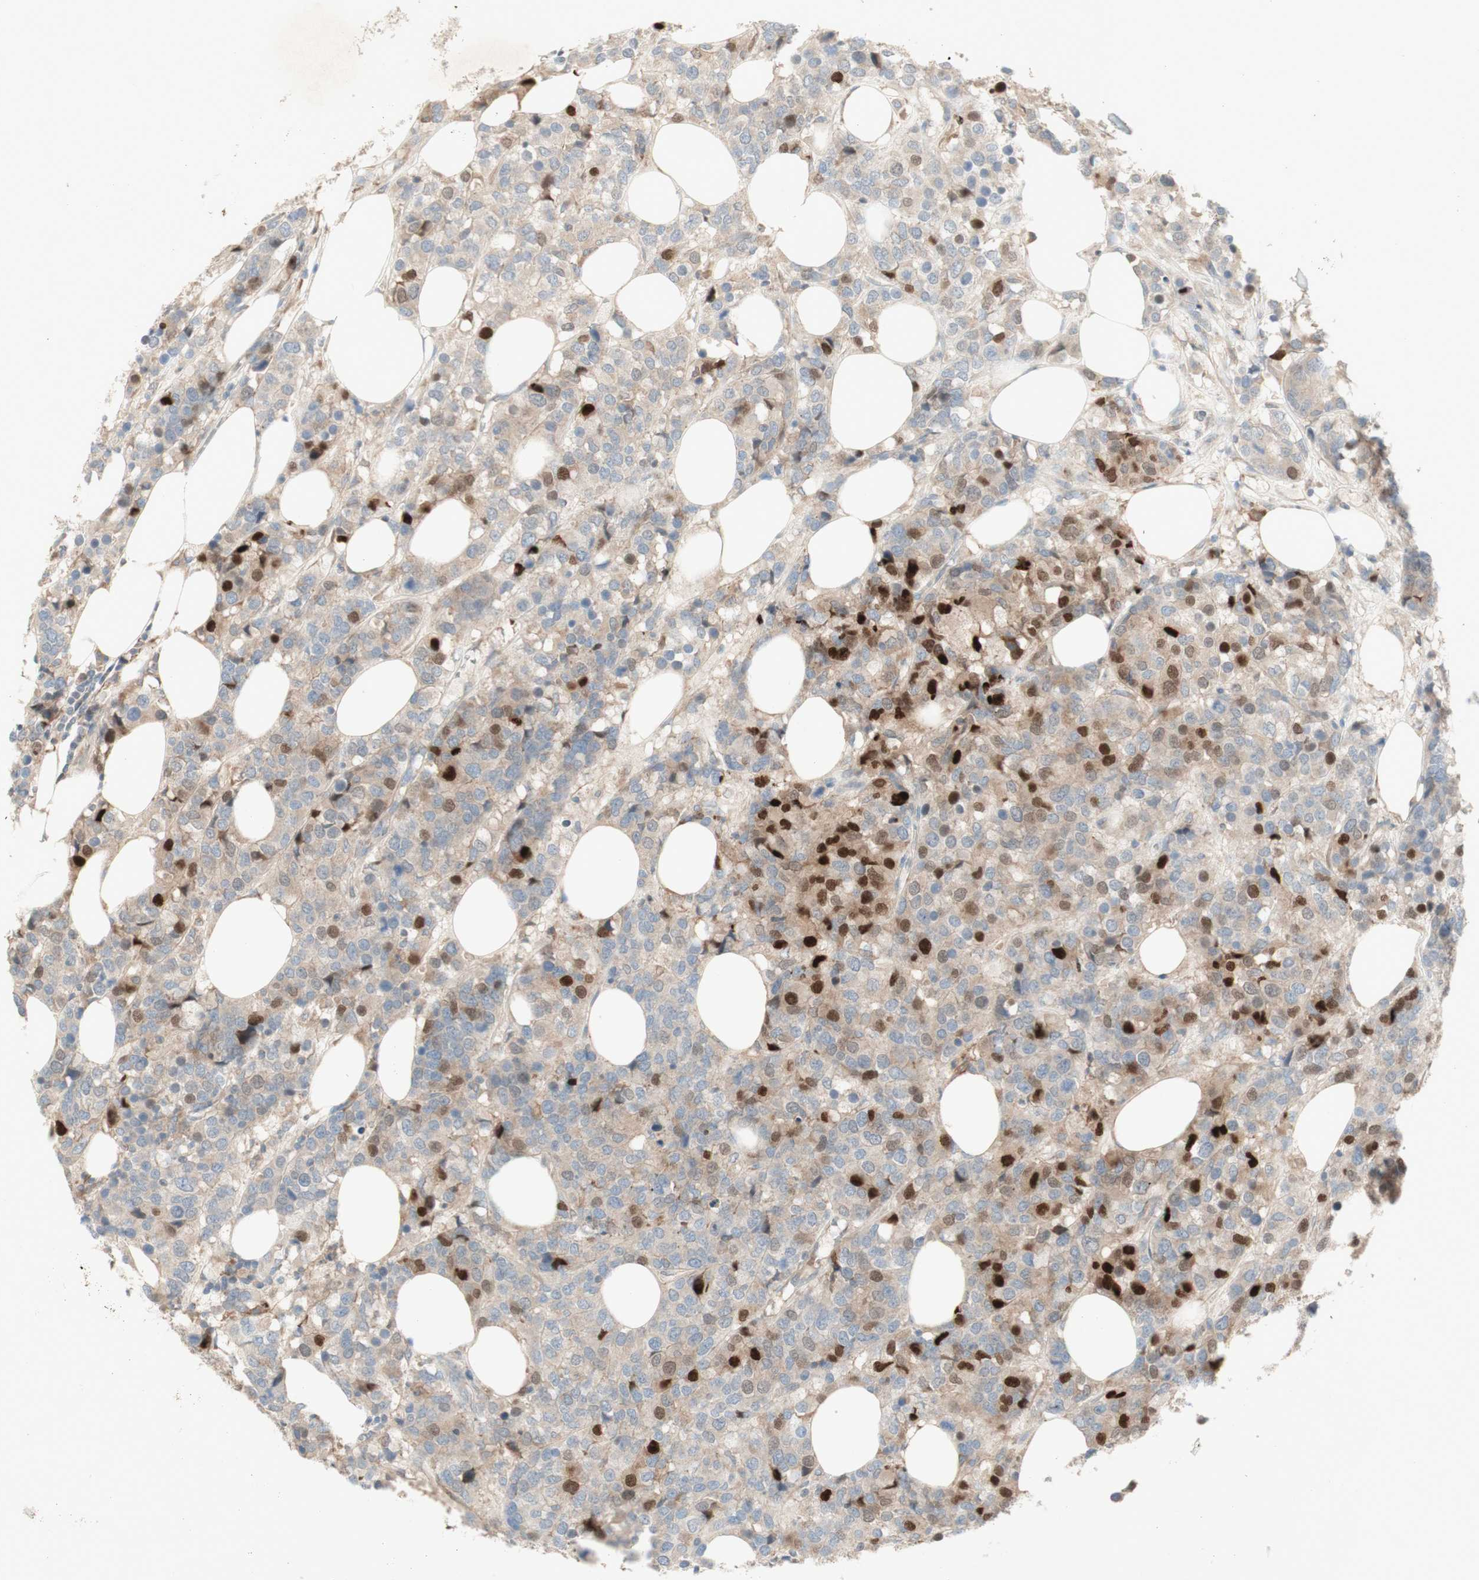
{"staining": {"intensity": "weak", "quantity": ">75%", "location": "cytoplasmic/membranous,nuclear"}, "tissue": "breast cancer", "cell_type": "Tumor cells", "image_type": "cancer", "snomed": [{"axis": "morphology", "description": "Lobular carcinoma"}, {"axis": "topography", "description": "Breast"}], "caption": "Immunohistochemical staining of breast cancer (lobular carcinoma) reveals low levels of weak cytoplasmic/membranous and nuclear protein staining in about >75% of tumor cells.", "gene": "PTGER4", "patient": {"sex": "female", "age": 59}}